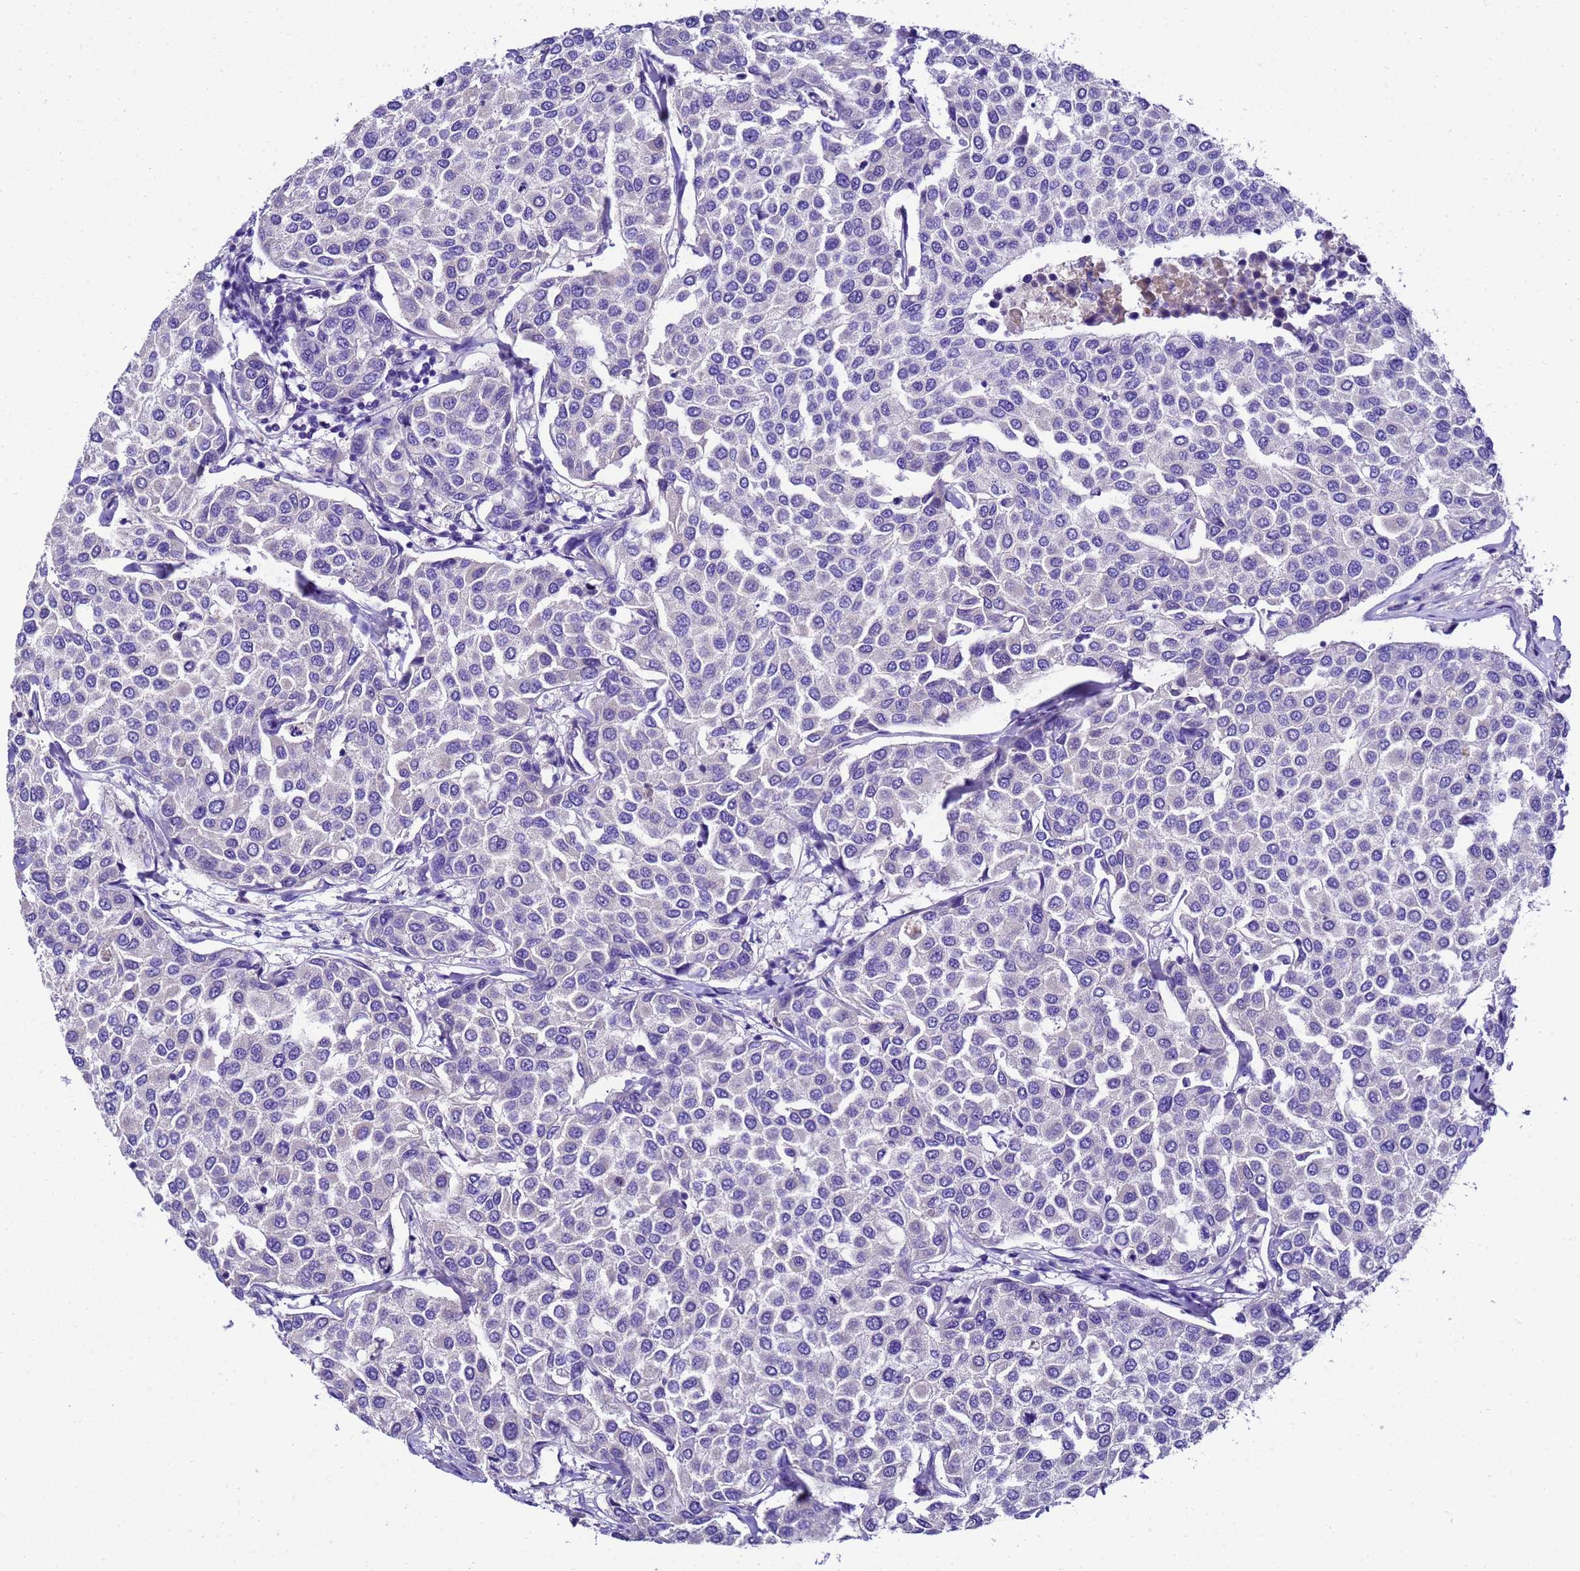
{"staining": {"intensity": "negative", "quantity": "none", "location": "none"}, "tissue": "breast cancer", "cell_type": "Tumor cells", "image_type": "cancer", "snomed": [{"axis": "morphology", "description": "Duct carcinoma"}, {"axis": "topography", "description": "Breast"}], "caption": "Photomicrograph shows no protein positivity in tumor cells of breast cancer (infiltrating ductal carcinoma) tissue.", "gene": "UGT2A1", "patient": {"sex": "female", "age": 55}}